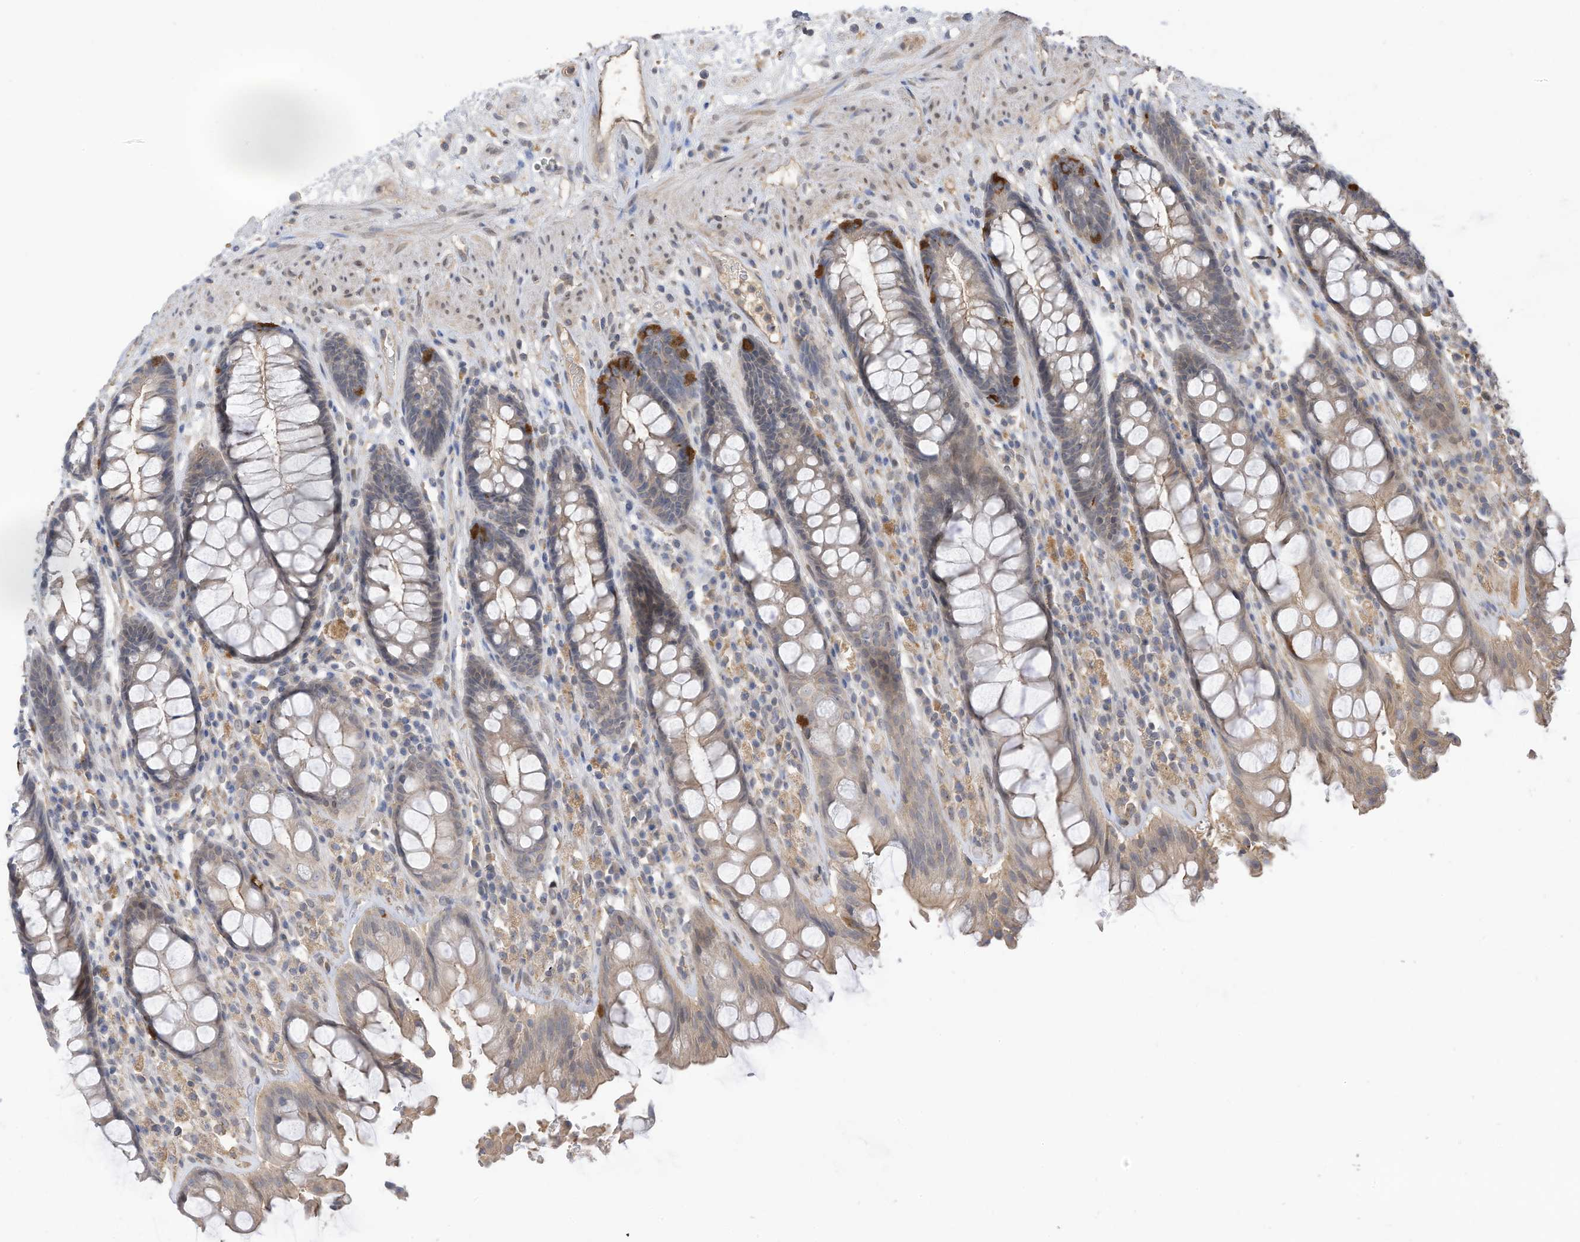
{"staining": {"intensity": "strong", "quantity": "<25%", "location": "cytoplasmic/membranous"}, "tissue": "rectum", "cell_type": "Glandular cells", "image_type": "normal", "snomed": [{"axis": "morphology", "description": "Normal tissue, NOS"}, {"axis": "topography", "description": "Rectum"}], "caption": "A high-resolution photomicrograph shows immunohistochemistry (IHC) staining of unremarkable rectum, which exhibits strong cytoplasmic/membranous positivity in about <25% of glandular cells.", "gene": "REC8", "patient": {"sex": "male", "age": 64}}